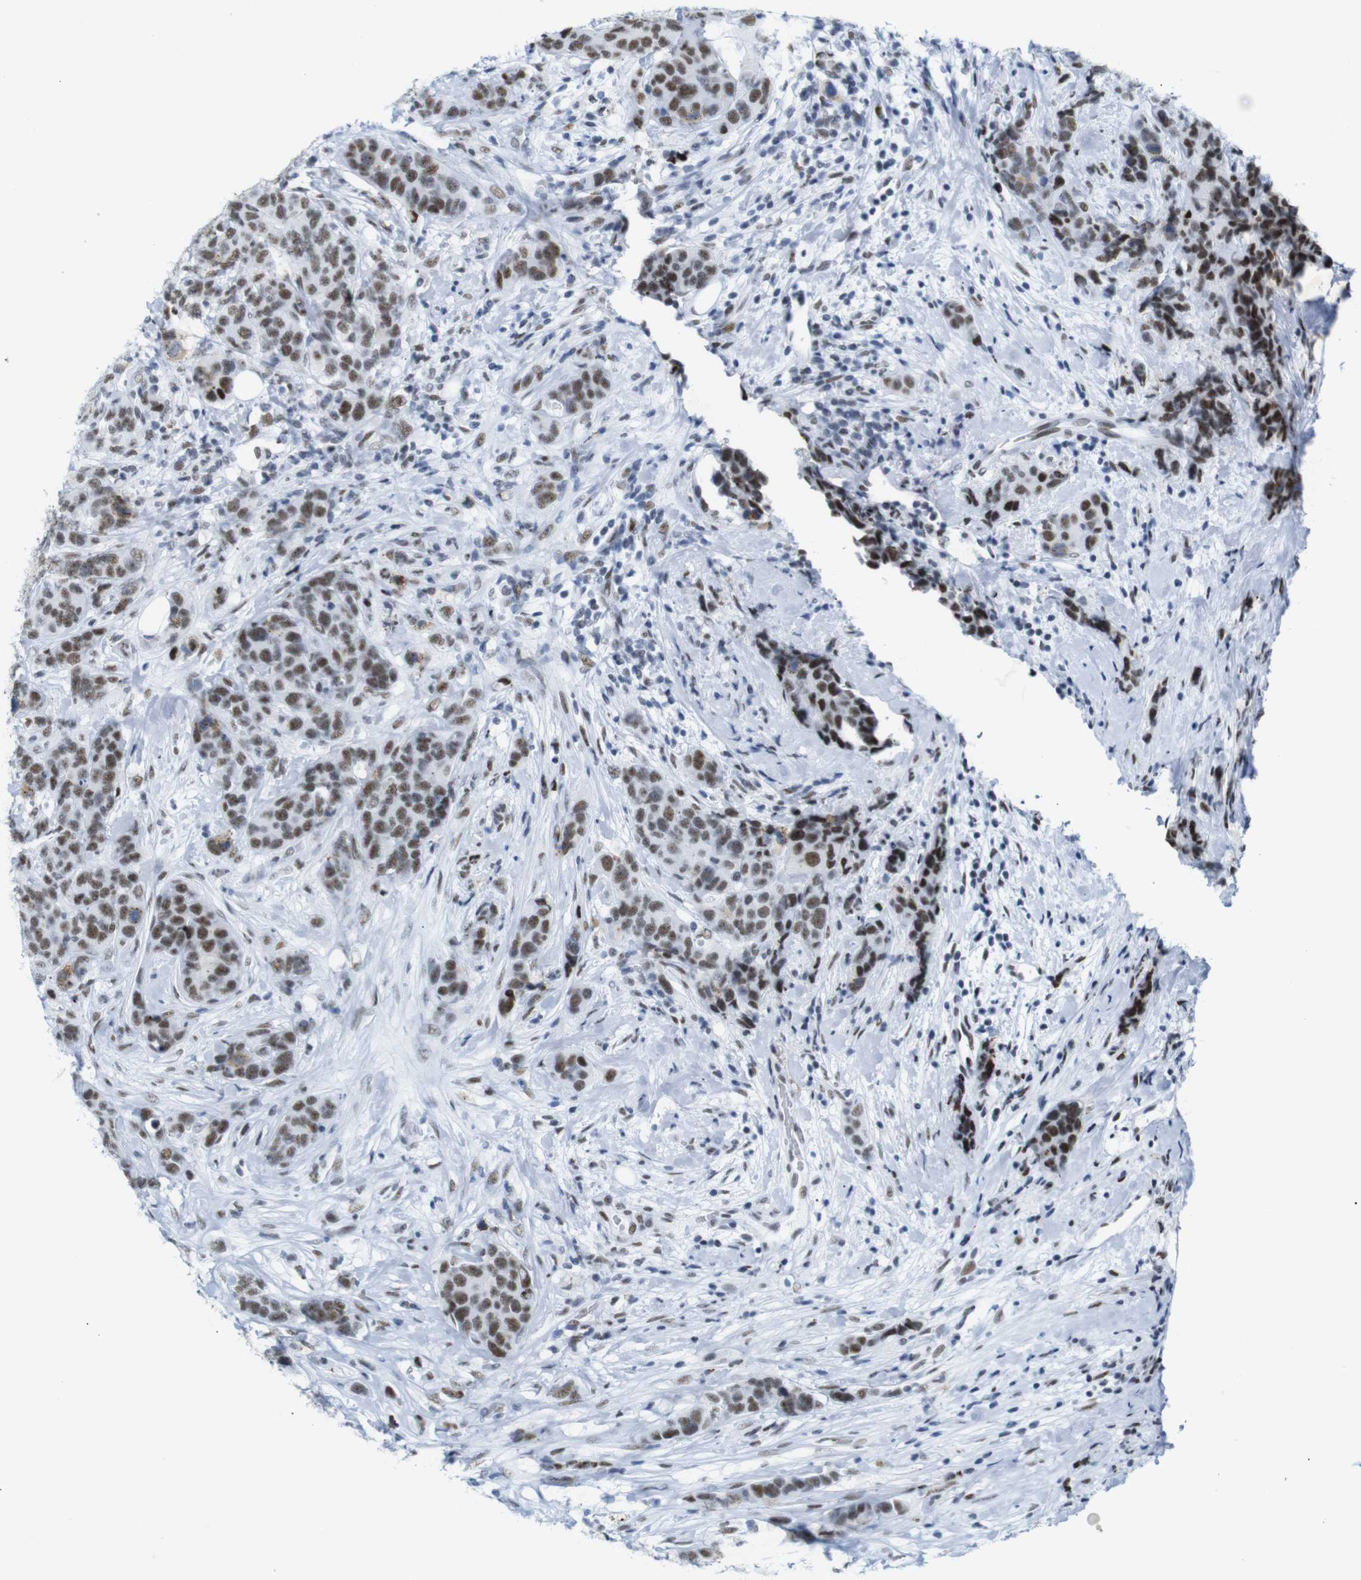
{"staining": {"intensity": "moderate", "quantity": ">75%", "location": "cytoplasmic/membranous,nuclear"}, "tissue": "breast cancer", "cell_type": "Tumor cells", "image_type": "cancer", "snomed": [{"axis": "morphology", "description": "Lobular carcinoma"}, {"axis": "topography", "description": "Breast"}], "caption": "Breast cancer stained with a brown dye shows moderate cytoplasmic/membranous and nuclear positive positivity in approximately >75% of tumor cells.", "gene": "TRA2B", "patient": {"sex": "female", "age": 59}}